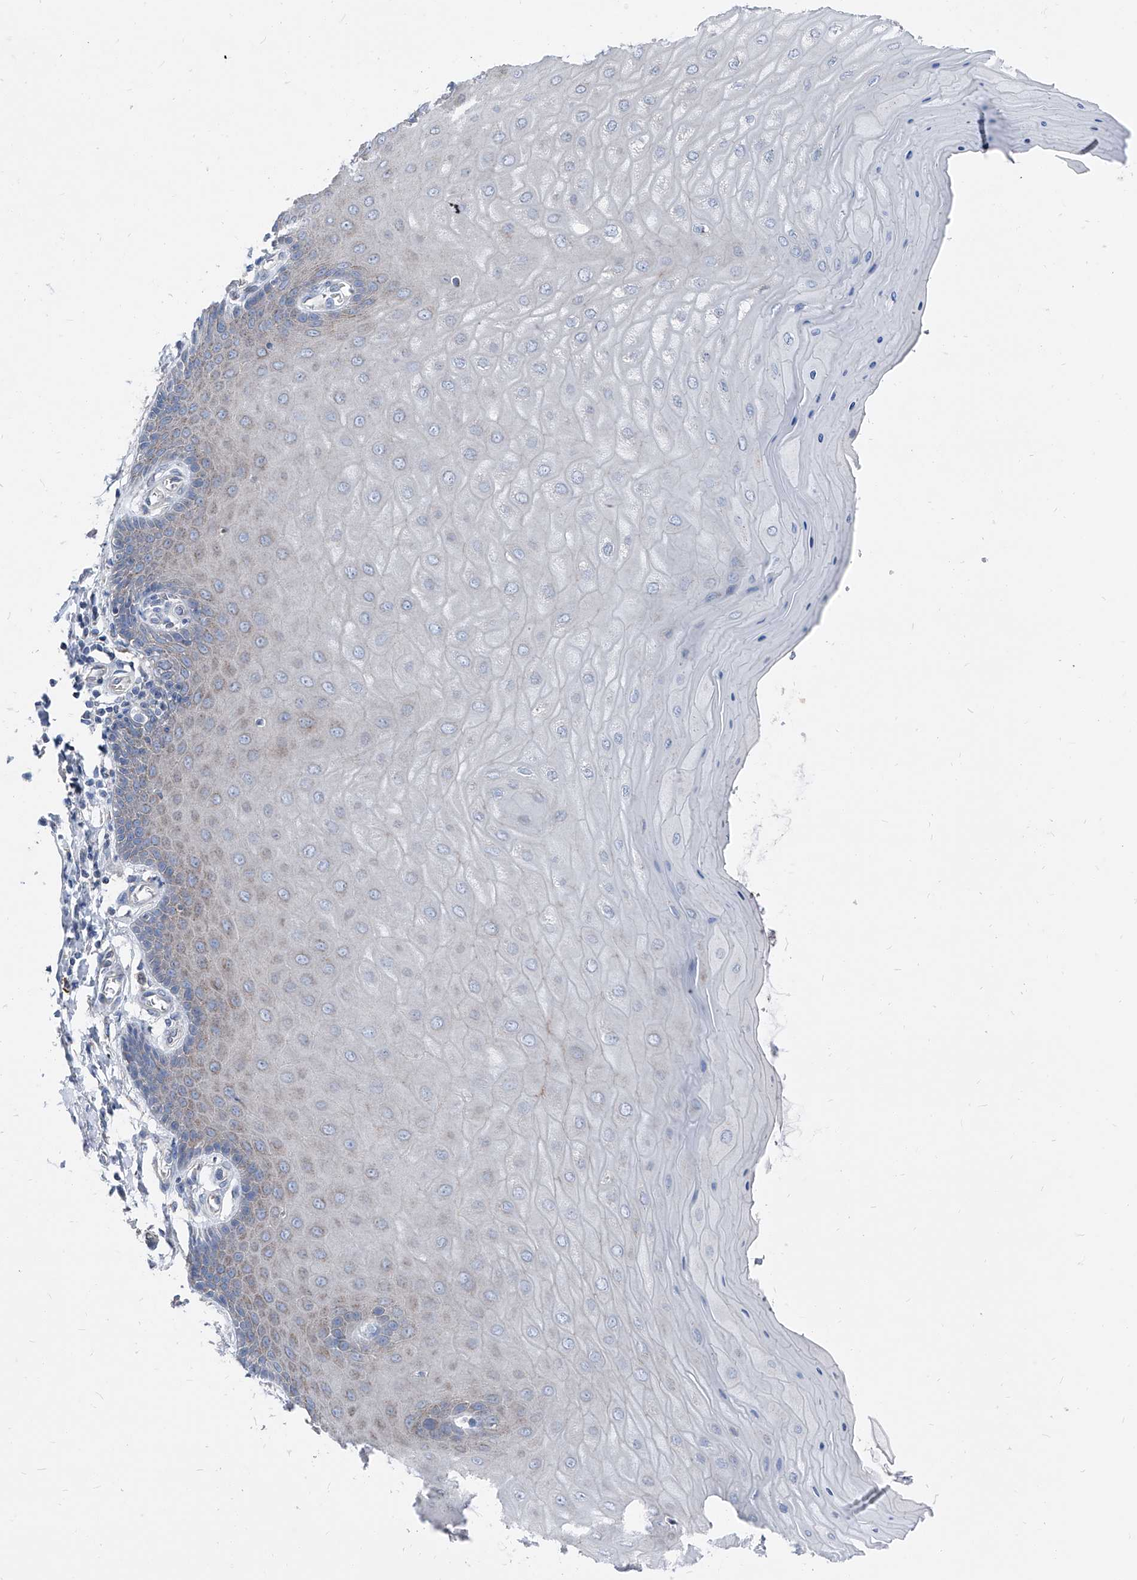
{"staining": {"intensity": "negative", "quantity": "none", "location": "none"}, "tissue": "cervix", "cell_type": "Glandular cells", "image_type": "normal", "snomed": [{"axis": "morphology", "description": "Normal tissue, NOS"}, {"axis": "topography", "description": "Cervix"}], "caption": "Immunohistochemistry histopathology image of normal cervix stained for a protein (brown), which exhibits no positivity in glandular cells.", "gene": "AGPS", "patient": {"sex": "female", "age": 55}}